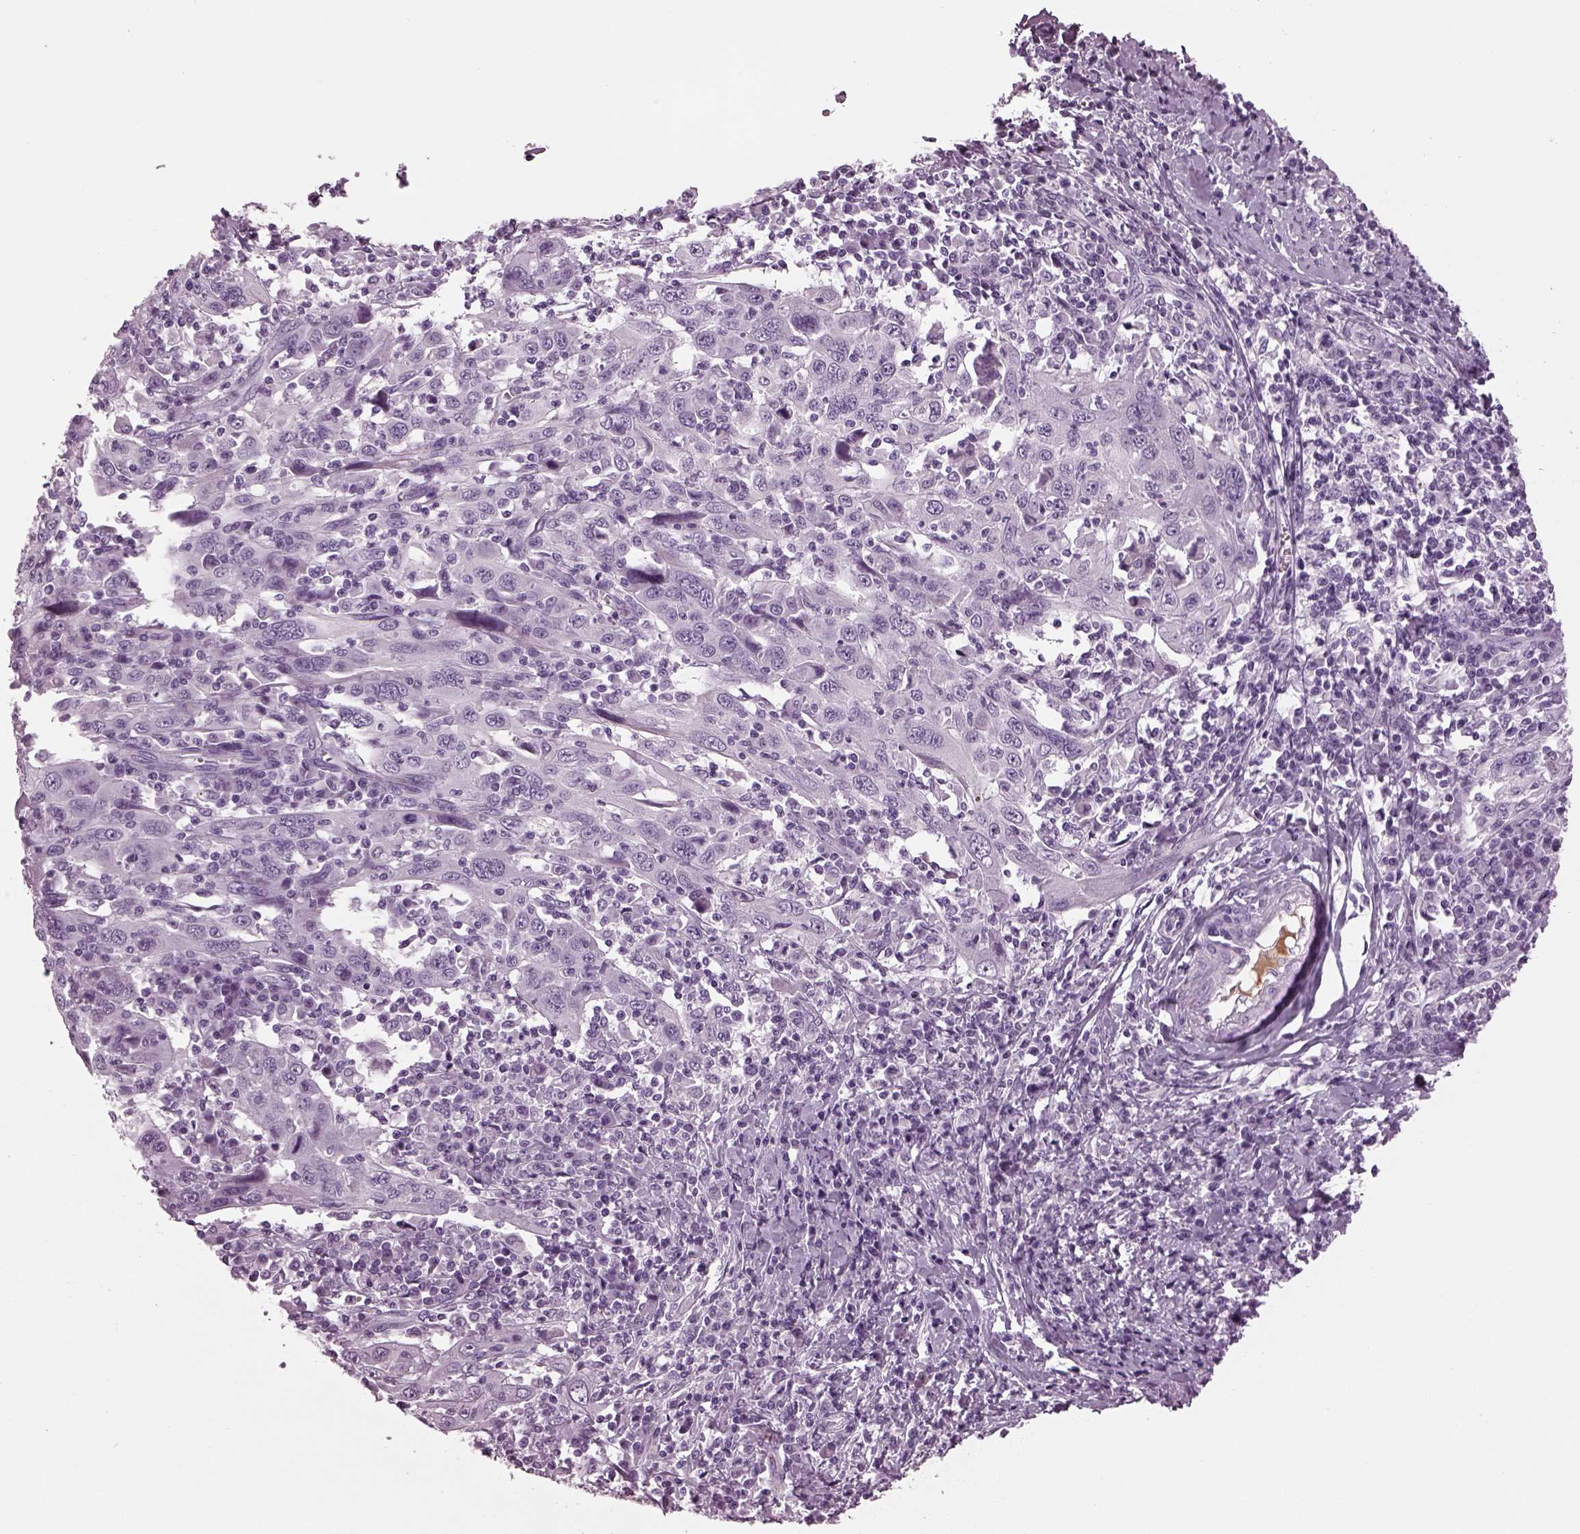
{"staining": {"intensity": "negative", "quantity": "none", "location": "none"}, "tissue": "cervical cancer", "cell_type": "Tumor cells", "image_type": "cancer", "snomed": [{"axis": "morphology", "description": "Squamous cell carcinoma, NOS"}, {"axis": "topography", "description": "Cervix"}], "caption": "A high-resolution histopathology image shows IHC staining of squamous cell carcinoma (cervical), which shows no significant expression in tumor cells.", "gene": "DPYSL5", "patient": {"sex": "female", "age": 46}}